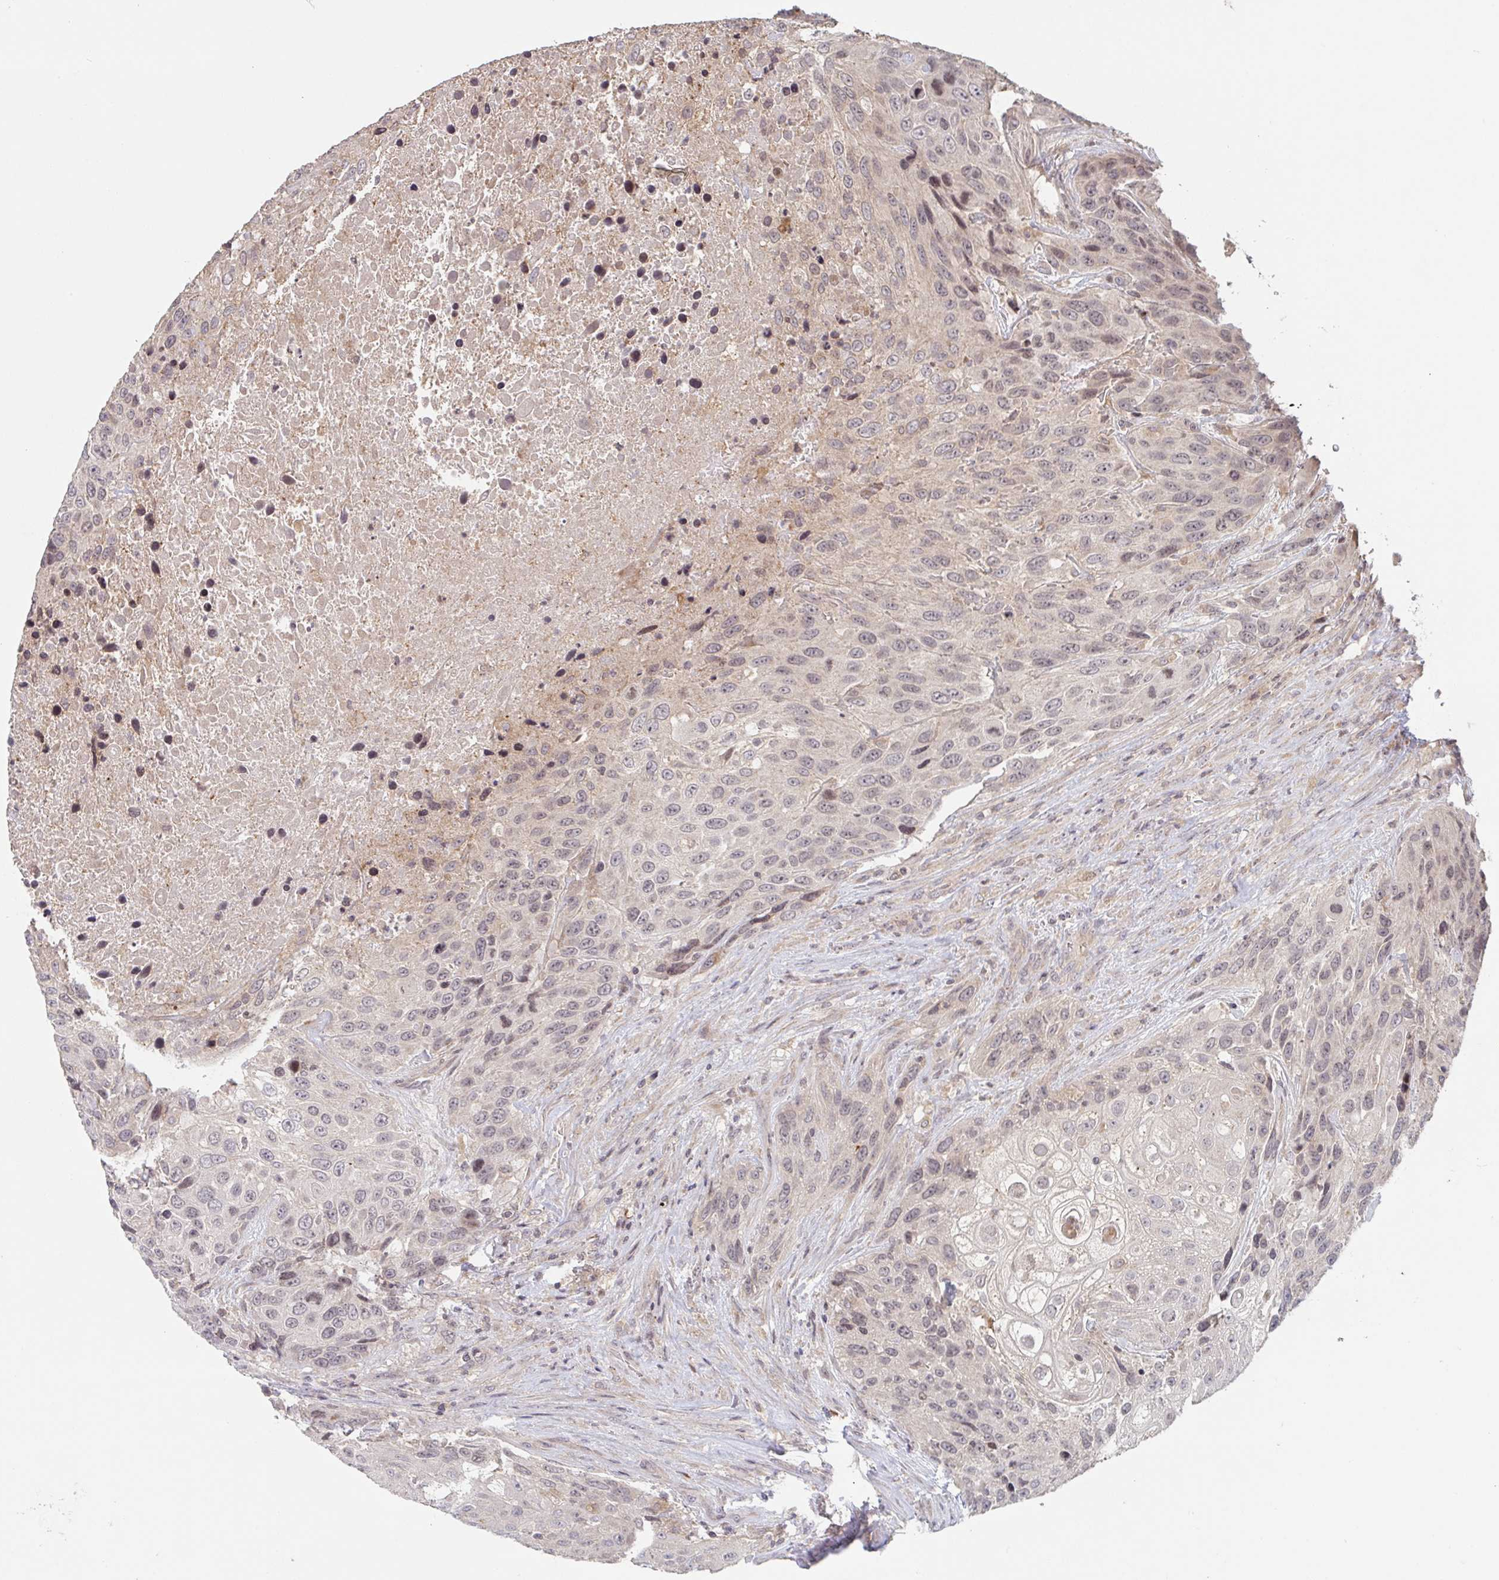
{"staining": {"intensity": "moderate", "quantity": "<25%", "location": "nuclear"}, "tissue": "urothelial cancer", "cell_type": "Tumor cells", "image_type": "cancer", "snomed": [{"axis": "morphology", "description": "Urothelial carcinoma, High grade"}, {"axis": "topography", "description": "Urinary bladder"}], "caption": "A brown stain labels moderate nuclear staining of a protein in human urothelial cancer tumor cells.", "gene": "DCST1", "patient": {"sex": "female", "age": 70}}